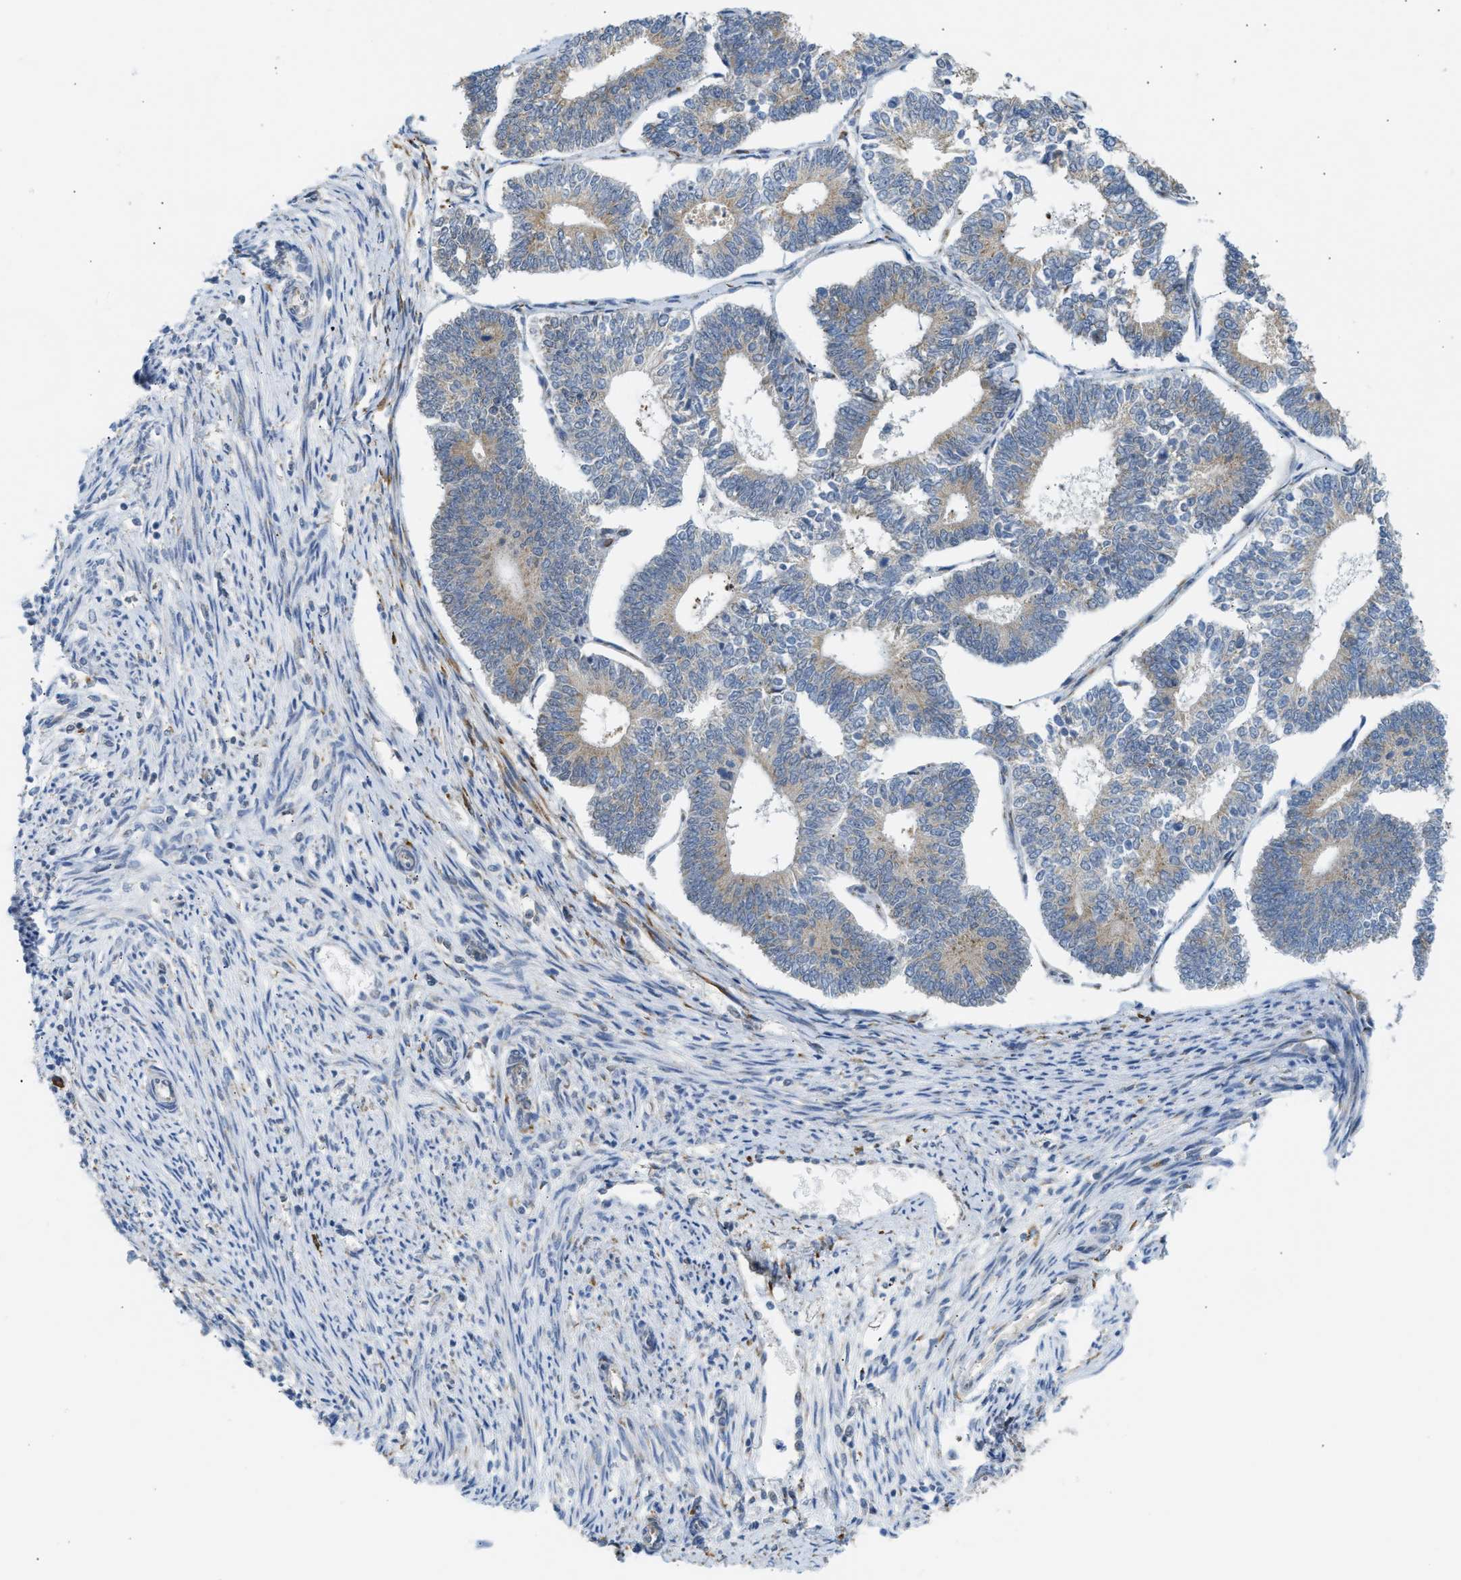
{"staining": {"intensity": "weak", "quantity": ">75%", "location": "cytoplasmic/membranous"}, "tissue": "endometrial cancer", "cell_type": "Tumor cells", "image_type": "cancer", "snomed": [{"axis": "morphology", "description": "Adenocarcinoma, NOS"}, {"axis": "topography", "description": "Endometrium"}], "caption": "Tumor cells show weak cytoplasmic/membranous positivity in approximately >75% of cells in endometrial cancer (adenocarcinoma).", "gene": "KCNC2", "patient": {"sex": "female", "age": 70}}